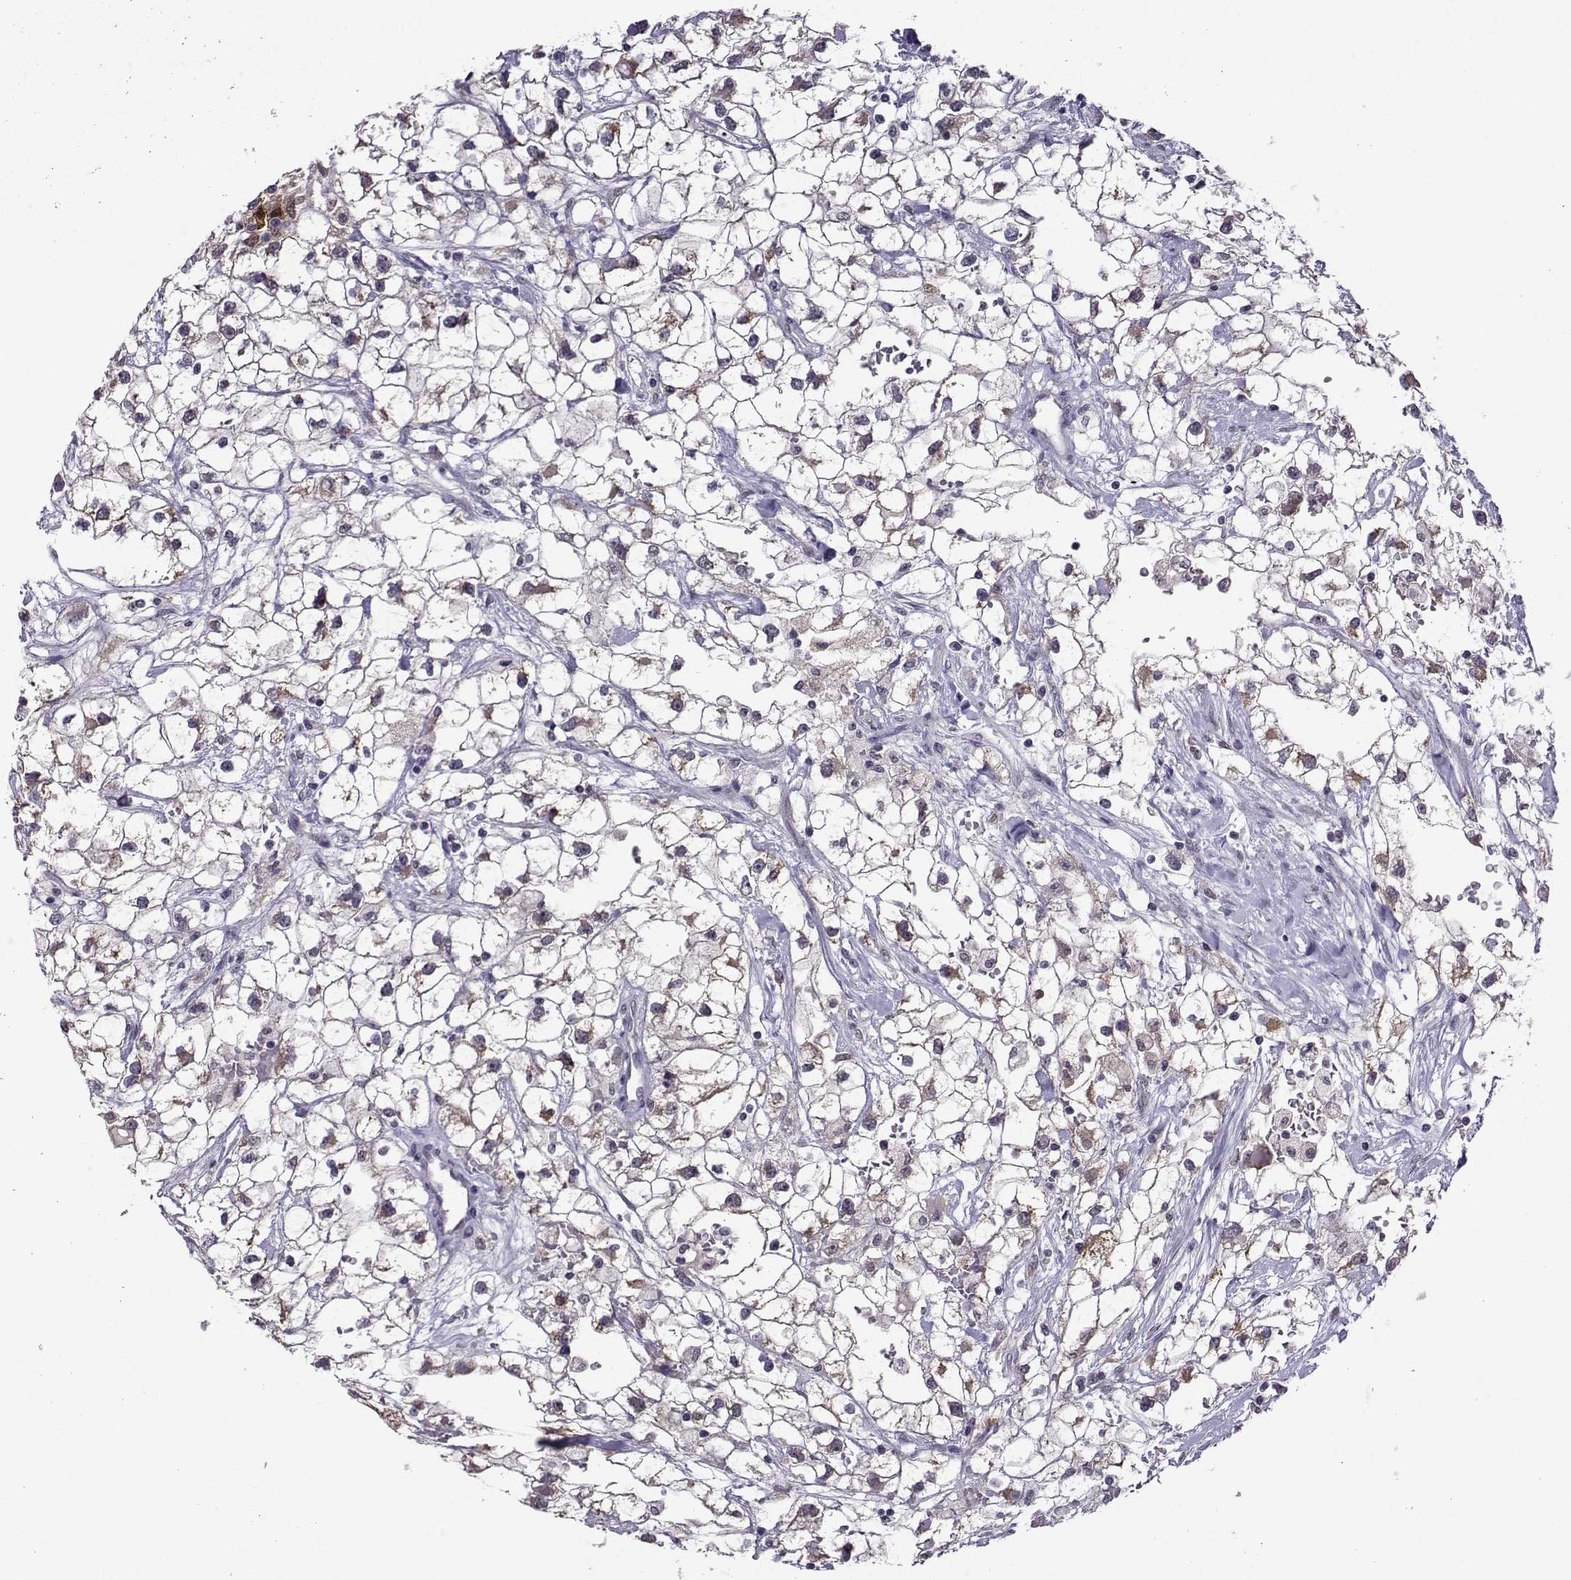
{"staining": {"intensity": "moderate", "quantity": "<25%", "location": "nuclear"}, "tissue": "renal cancer", "cell_type": "Tumor cells", "image_type": "cancer", "snomed": [{"axis": "morphology", "description": "Adenocarcinoma, NOS"}, {"axis": "topography", "description": "Kidney"}], "caption": "Immunohistochemistry (IHC) of adenocarcinoma (renal) reveals low levels of moderate nuclear positivity in about <25% of tumor cells.", "gene": "DDX20", "patient": {"sex": "male", "age": 59}}